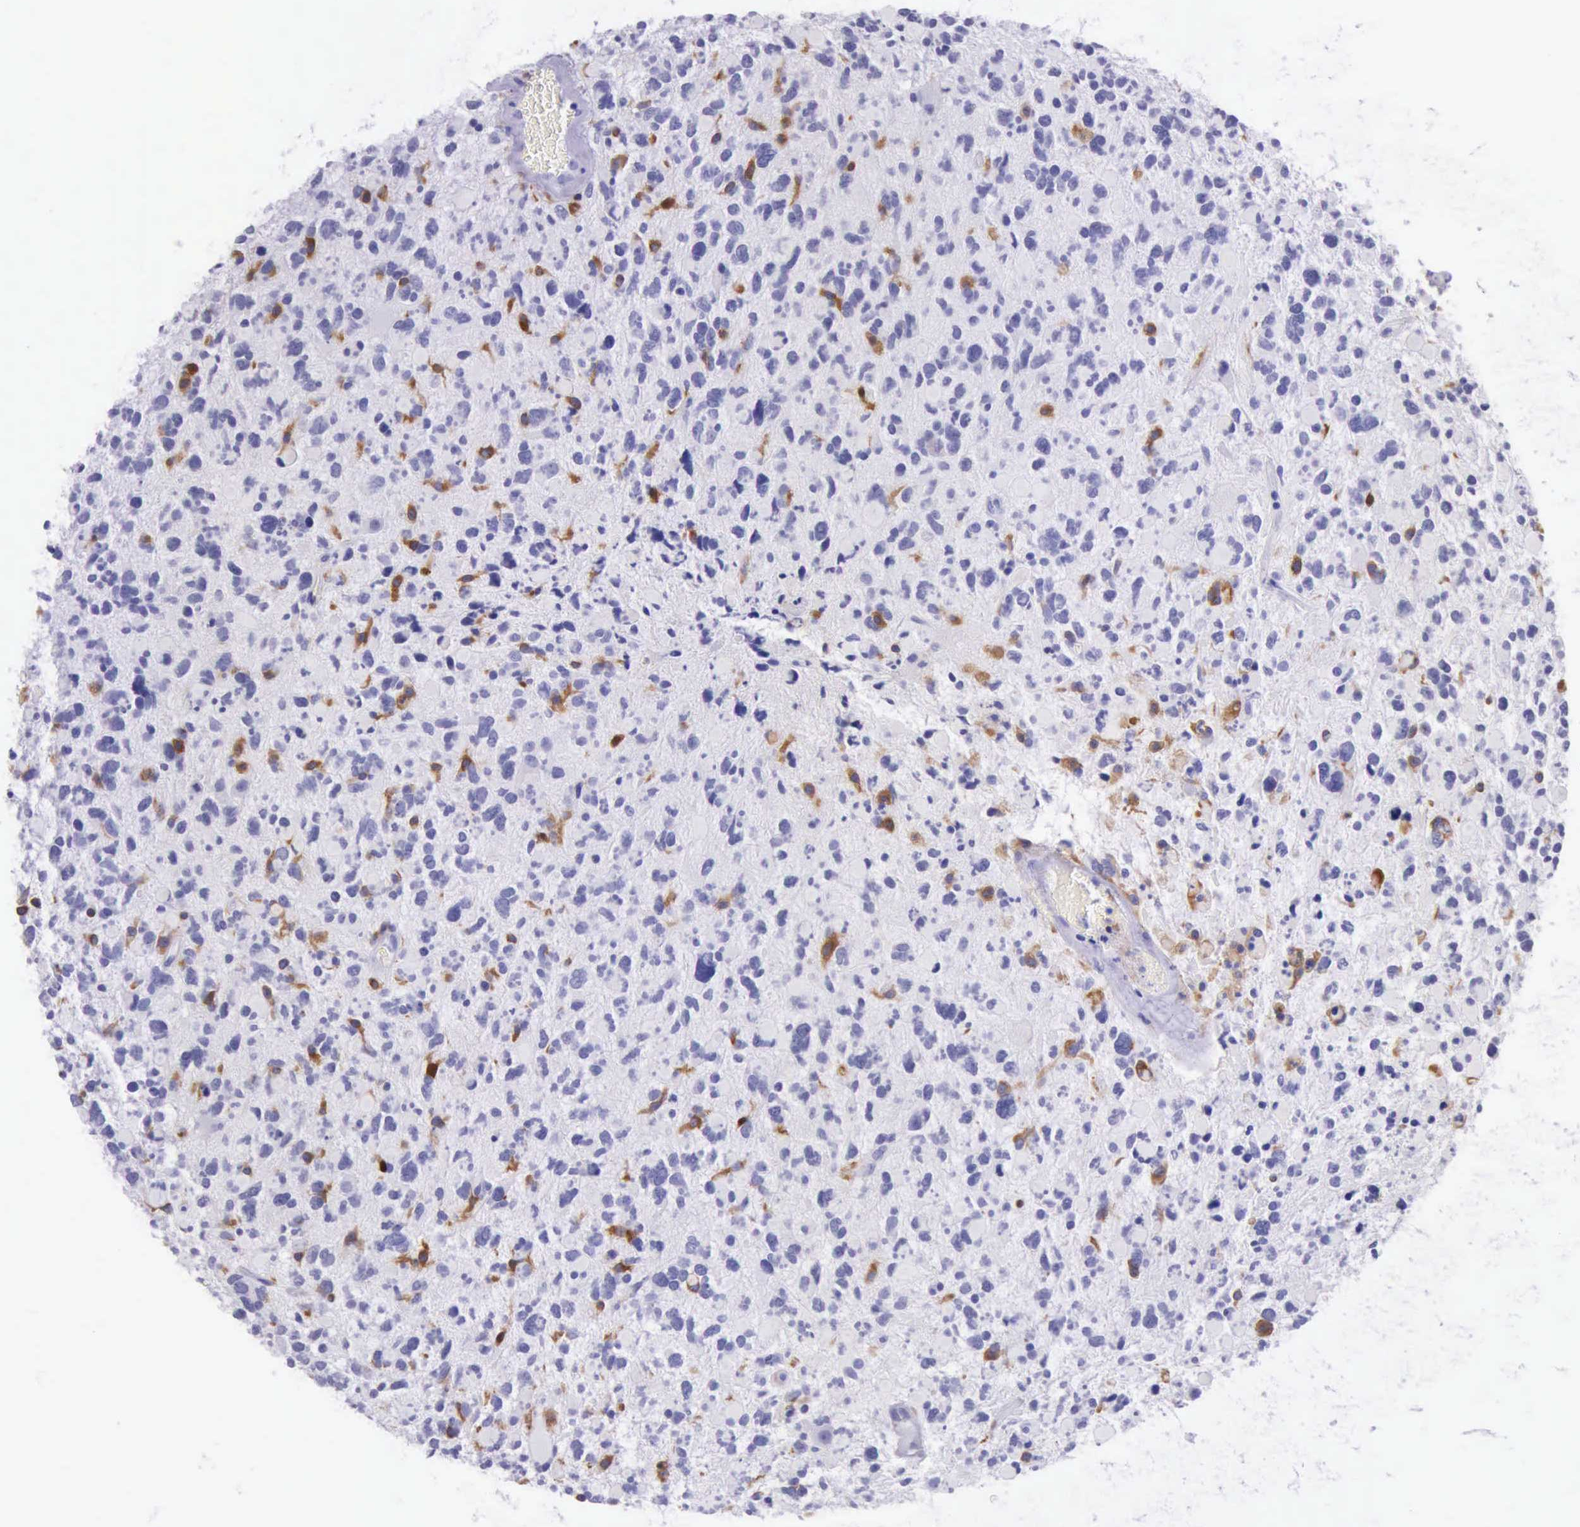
{"staining": {"intensity": "moderate", "quantity": "<25%", "location": "cytoplasmic/membranous"}, "tissue": "glioma", "cell_type": "Tumor cells", "image_type": "cancer", "snomed": [{"axis": "morphology", "description": "Glioma, malignant, High grade"}, {"axis": "topography", "description": "Brain"}], "caption": "IHC photomicrograph of neoplastic tissue: human glioma stained using immunohistochemistry reveals low levels of moderate protein expression localized specifically in the cytoplasmic/membranous of tumor cells, appearing as a cytoplasmic/membranous brown color.", "gene": "BTK", "patient": {"sex": "female", "age": 37}}